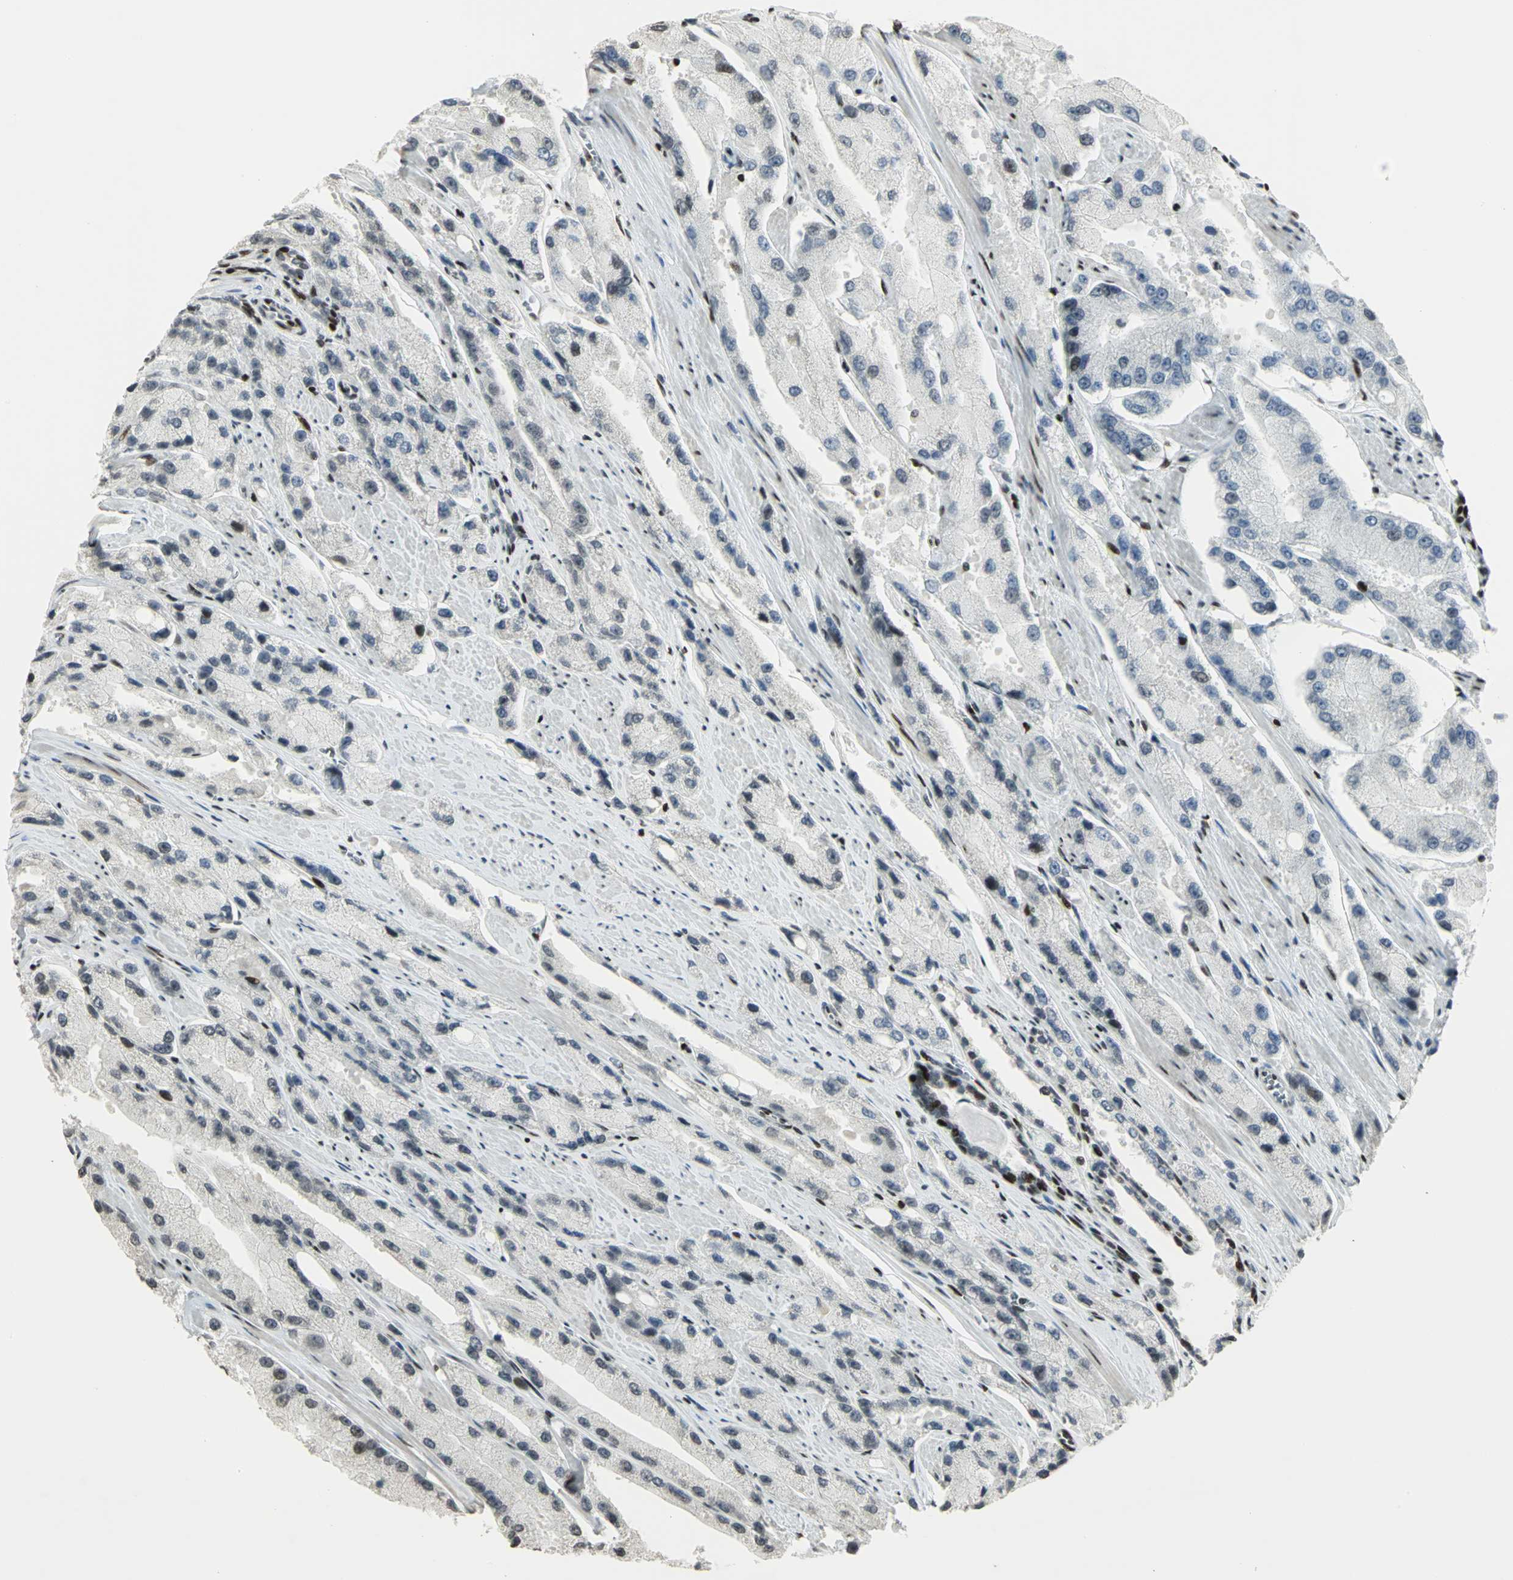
{"staining": {"intensity": "negative", "quantity": "none", "location": "none"}, "tissue": "prostate cancer", "cell_type": "Tumor cells", "image_type": "cancer", "snomed": [{"axis": "morphology", "description": "Adenocarcinoma, High grade"}, {"axis": "topography", "description": "Prostate"}], "caption": "Immunohistochemistry image of neoplastic tissue: prostate high-grade adenocarcinoma stained with DAB demonstrates no significant protein expression in tumor cells.", "gene": "KDM1A", "patient": {"sex": "male", "age": 58}}